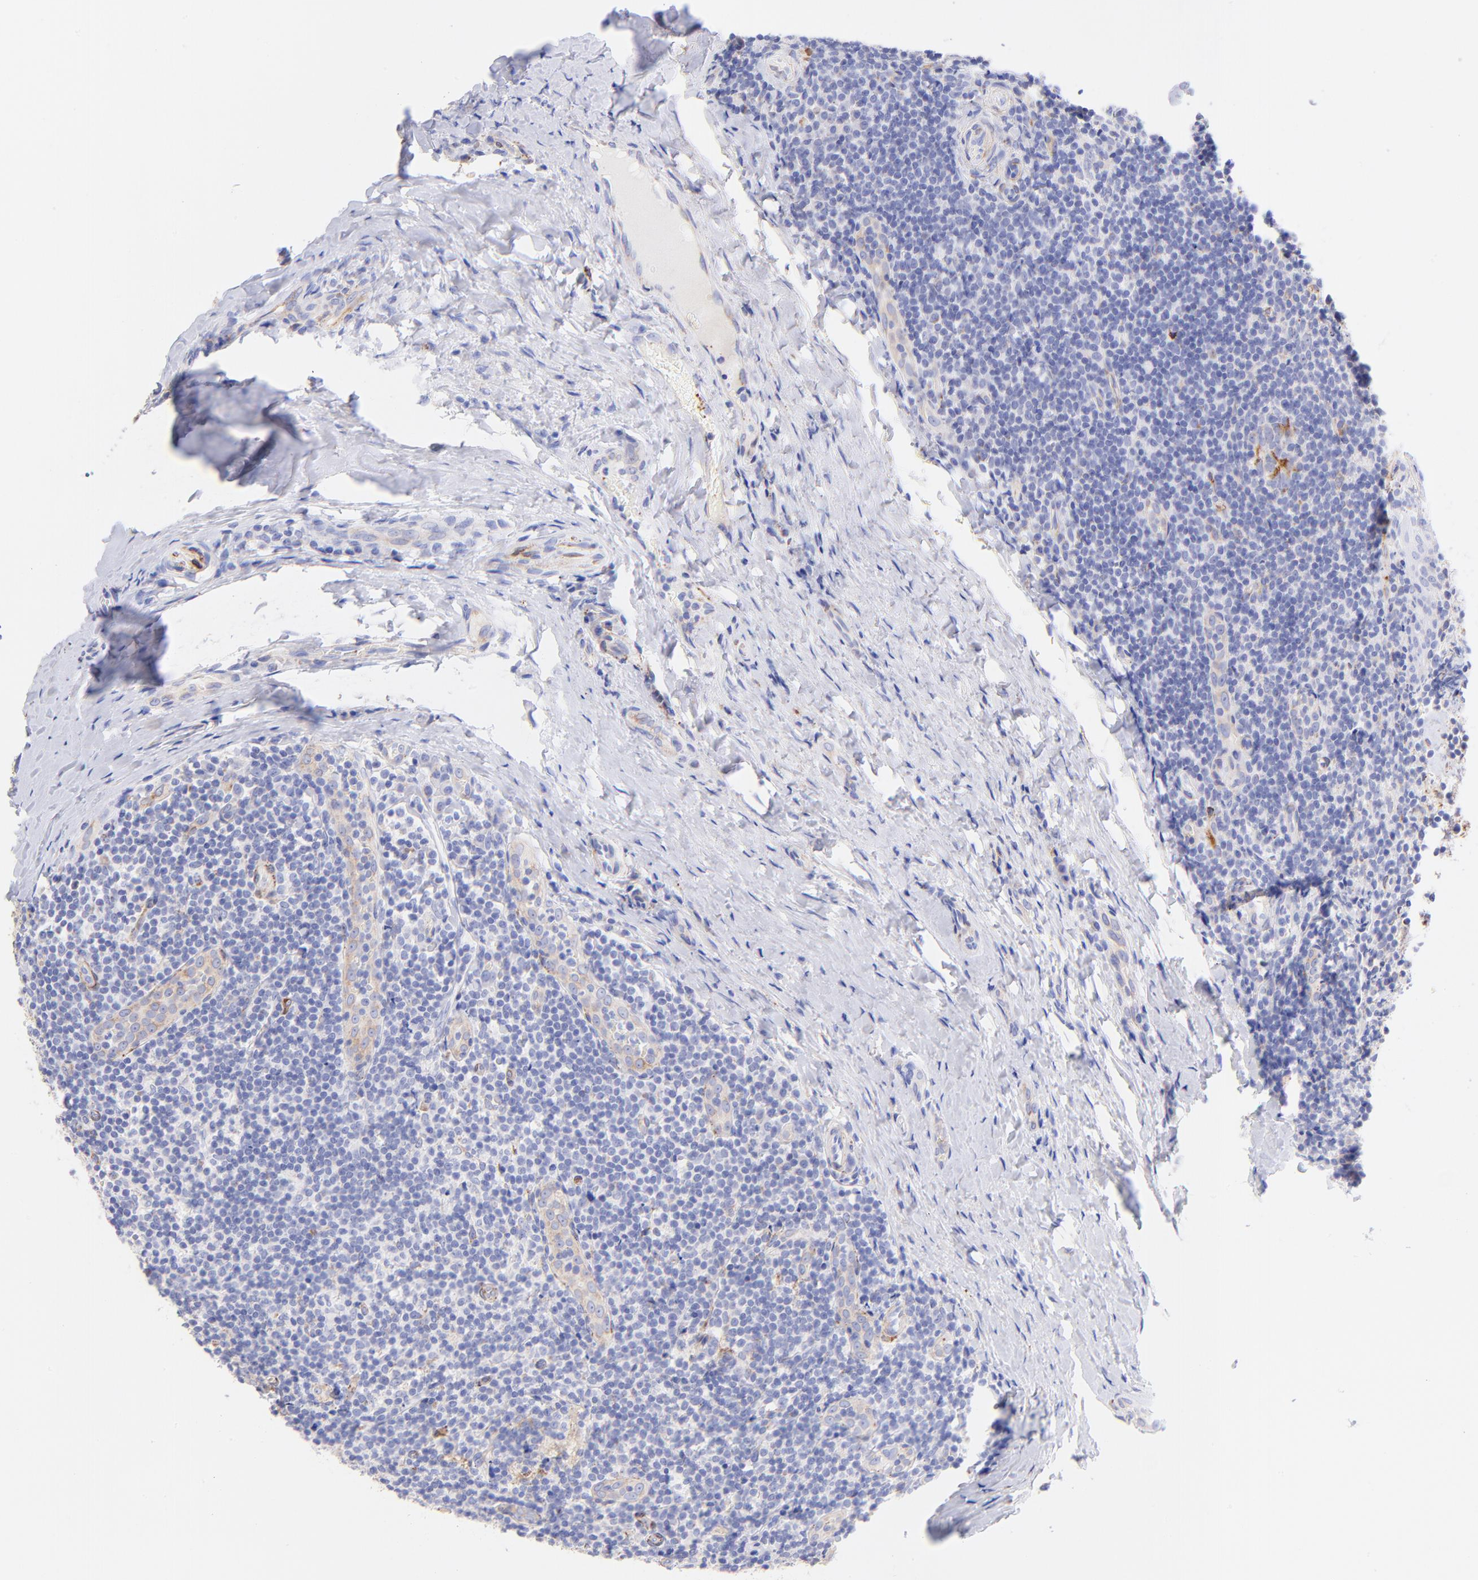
{"staining": {"intensity": "negative", "quantity": "none", "location": "none"}, "tissue": "tonsil", "cell_type": "Germinal center cells", "image_type": "normal", "snomed": [{"axis": "morphology", "description": "Normal tissue, NOS"}, {"axis": "topography", "description": "Tonsil"}], "caption": "DAB immunohistochemical staining of benign human tonsil shows no significant expression in germinal center cells. Nuclei are stained in blue.", "gene": "SPARC", "patient": {"sex": "male", "age": 31}}